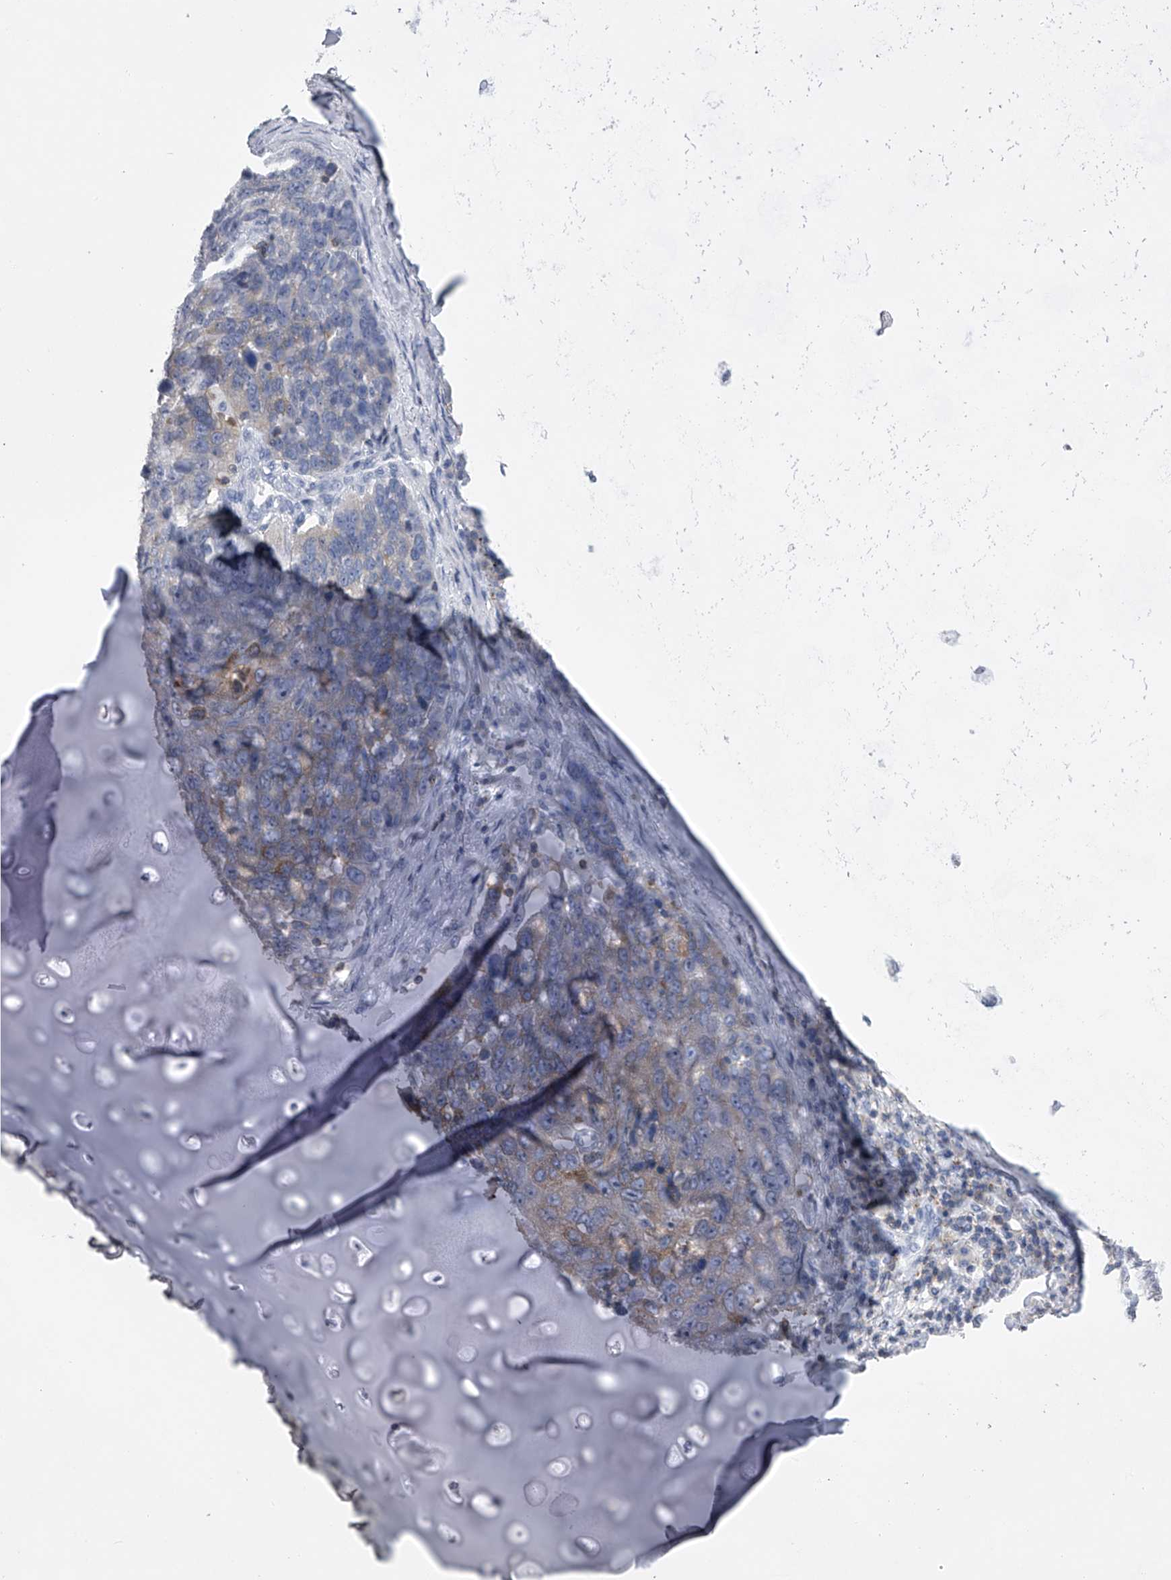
{"staining": {"intensity": "weak", "quantity": "<25%", "location": "cytoplasmic/membranous"}, "tissue": "lung cancer", "cell_type": "Tumor cells", "image_type": "cancer", "snomed": [{"axis": "morphology", "description": "Squamous cell carcinoma, NOS"}, {"axis": "topography", "description": "Lung"}], "caption": "Tumor cells are negative for protein expression in human lung squamous cell carcinoma.", "gene": "TASP1", "patient": {"sex": "male", "age": 66}}